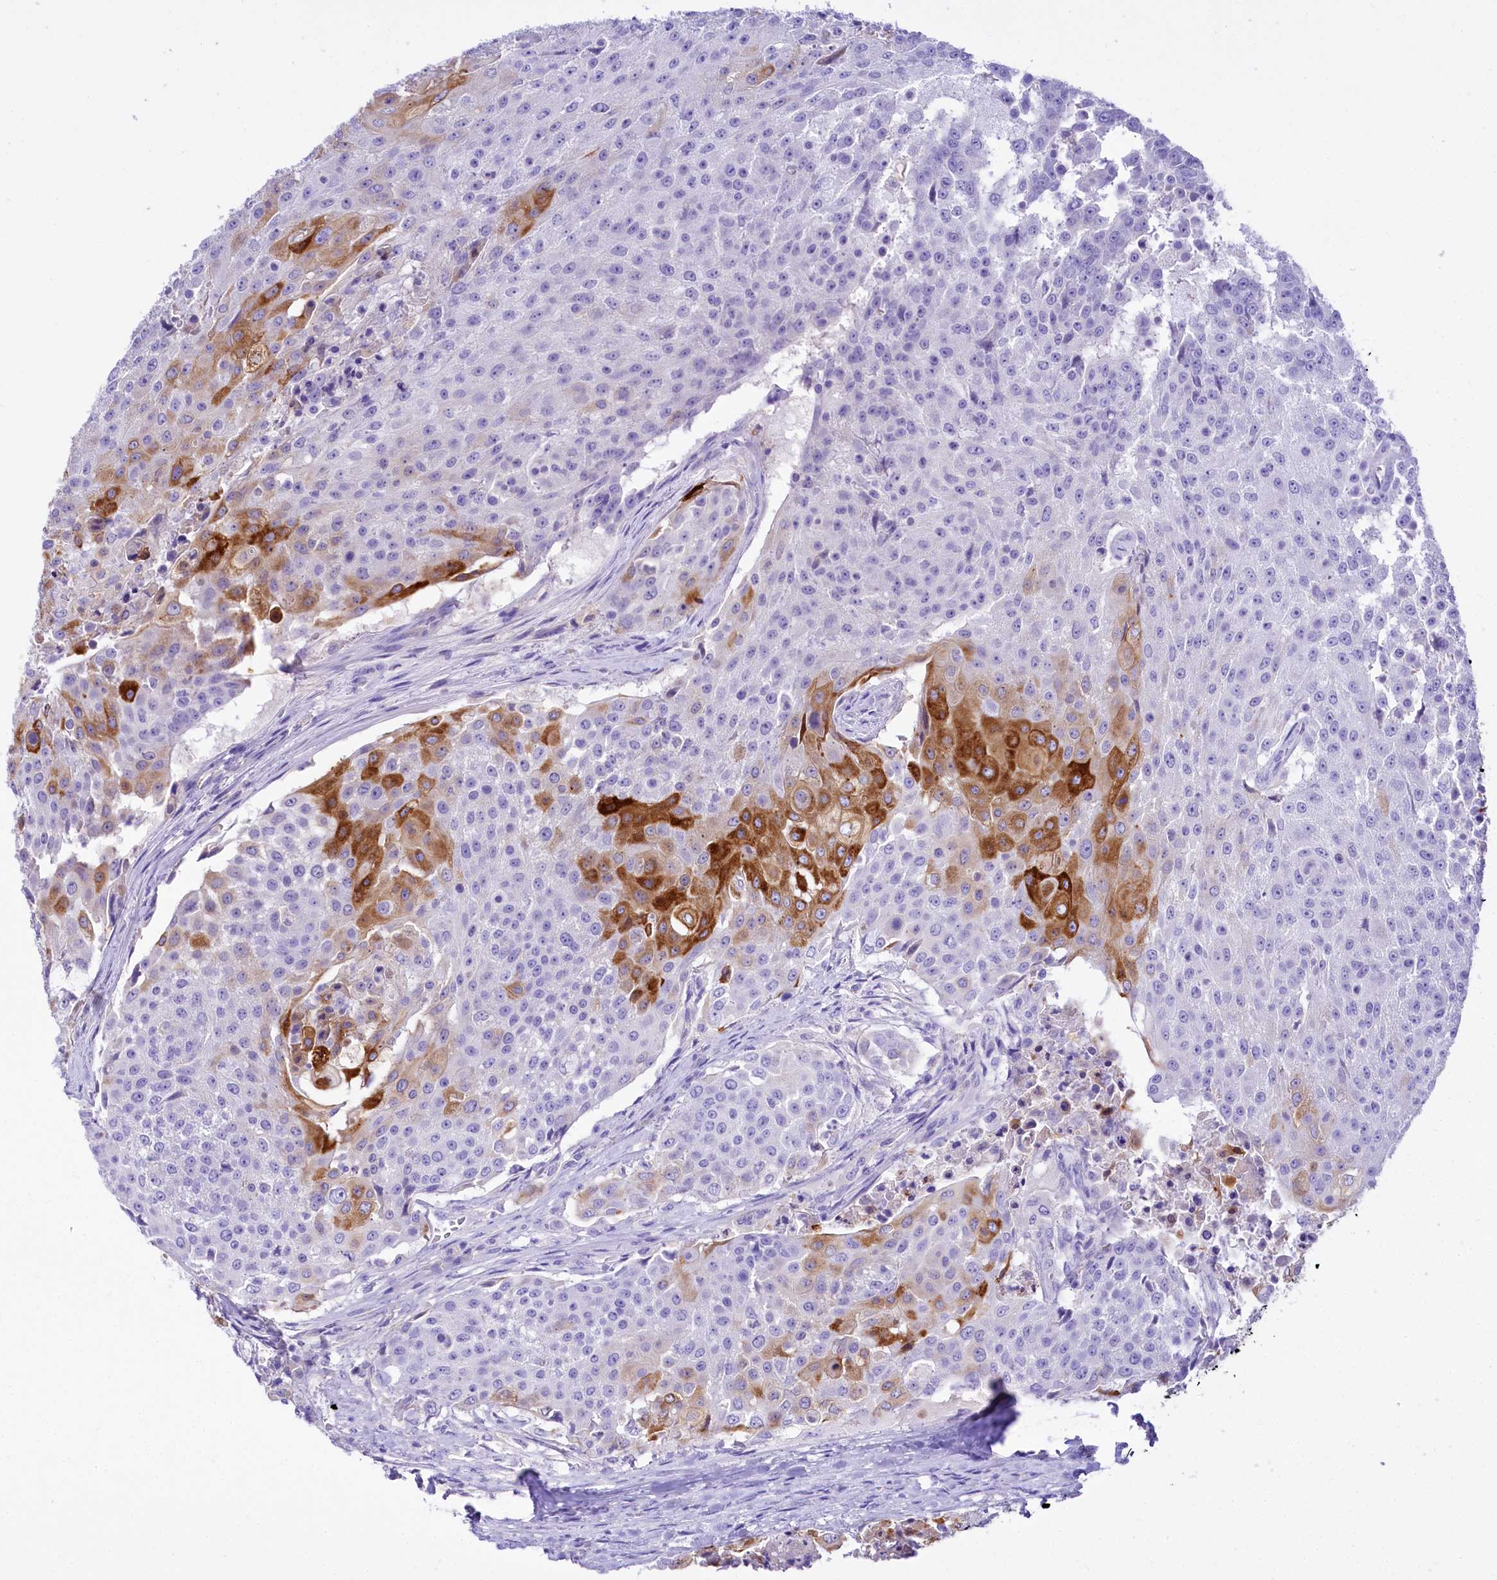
{"staining": {"intensity": "strong", "quantity": "<25%", "location": "cytoplasmic/membranous"}, "tissue": "urothelial cancer", "cell_type": "Tumor cells", "image_type": "cancer", "snomed": [{"axis": "morphology", "description": "Urothelial carcinoma, High grade"}, {"axis": "topography", "description": "Urinary bladder"}], "caption": "Human urothelial cancer stained with a protein marker shows strong staining in tumor cells.", "gene": "A2ML1", "patient": {"sex": "female", "age": 63}}